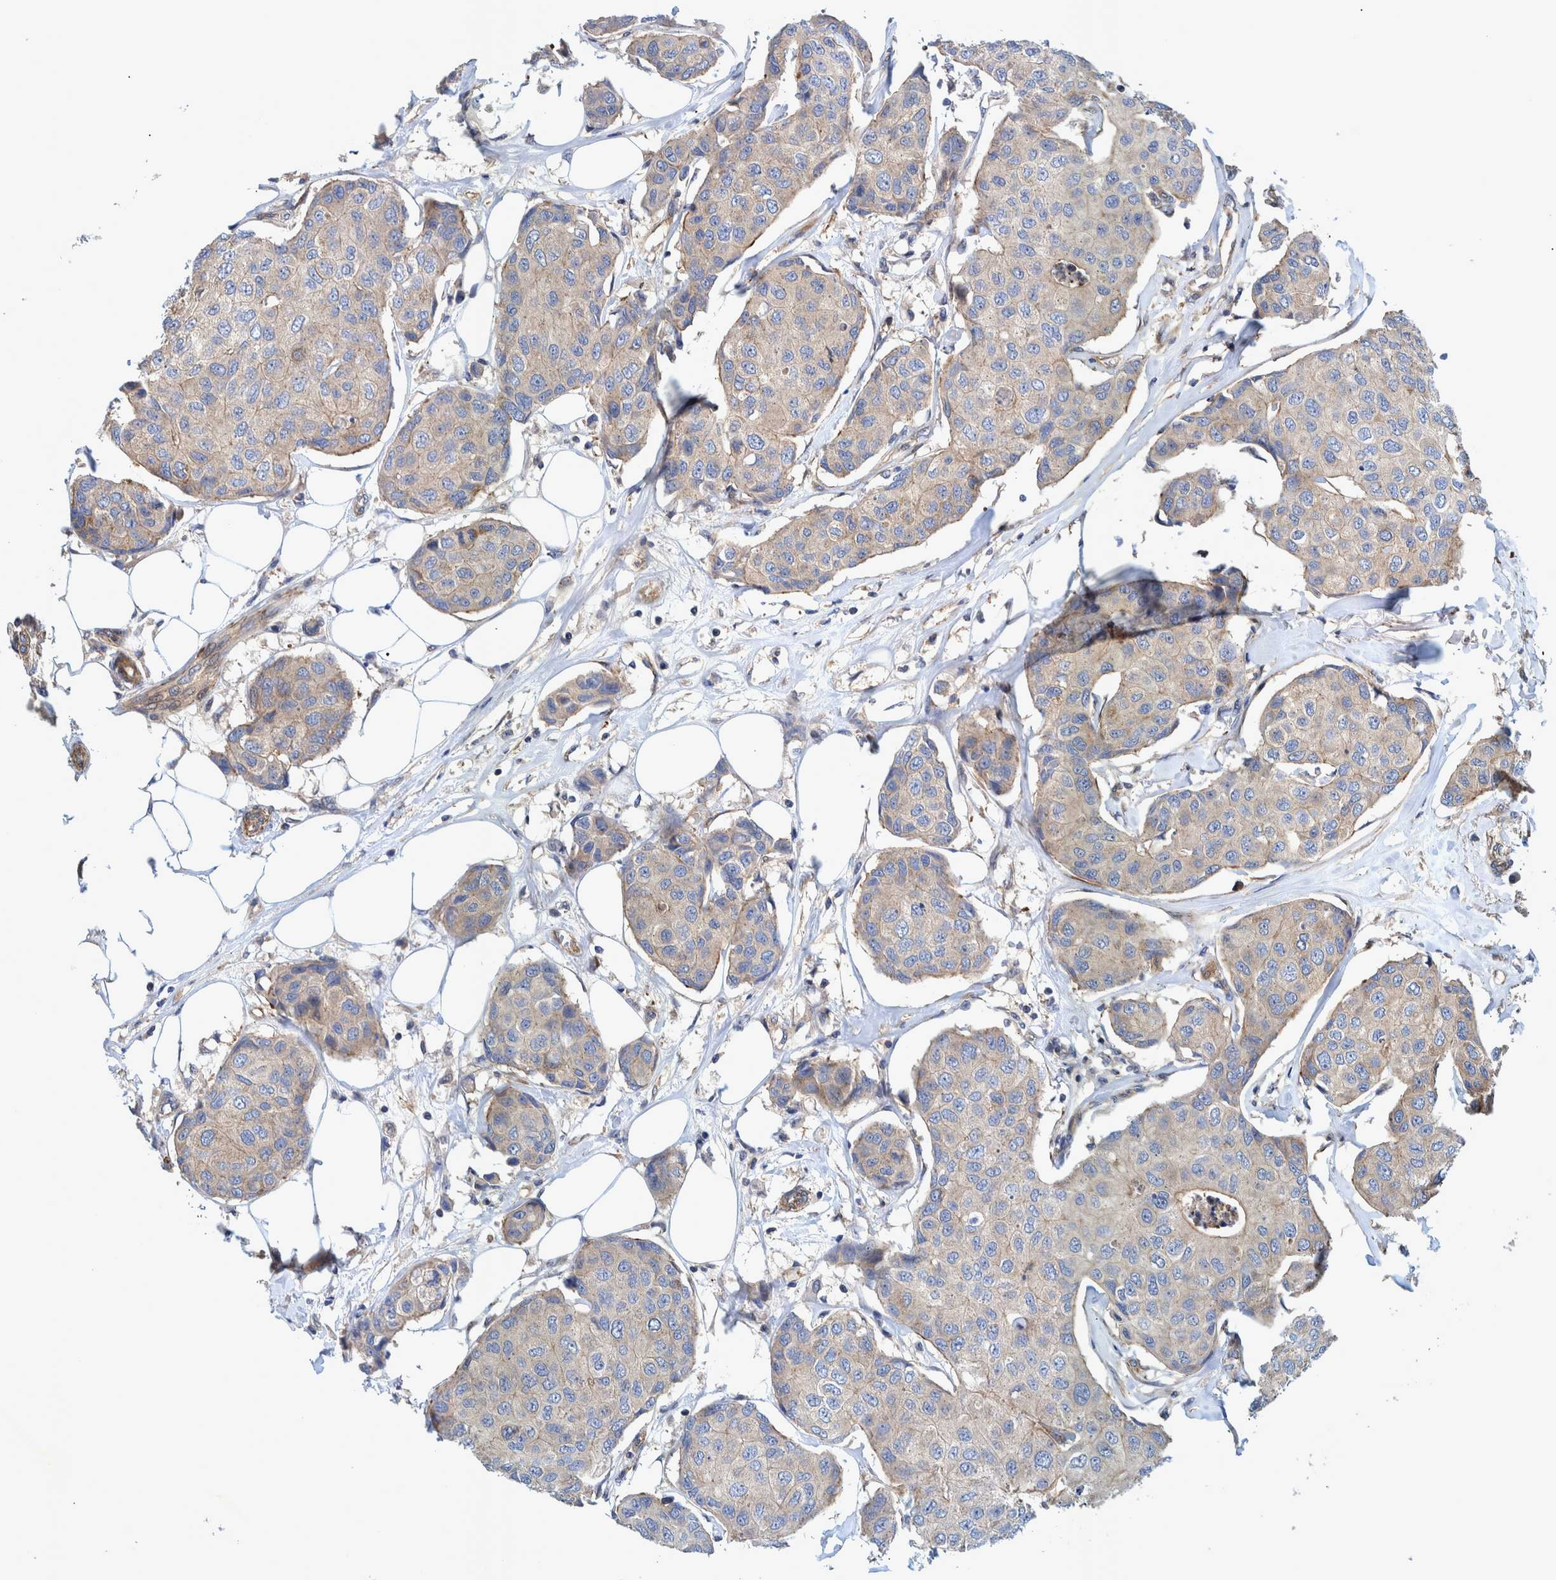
{"staining": {"intensity": "weak", "quantity": ">75%", "location": "cytoplasmic/membranous"}, "tissue": "breast cancer", "cell_type": "Tumor cells", "image_type": "cancer", "snomed": [{"axis": "morphology", "description": "Duct carcinoma"}, {"axis": "topography", "description": "Breast"}], "caption": "Protein expression analysis of breast cancer (invasive ductal carcinoma) displays weak cytoplasmic/membranous expression in approximately >75% of tumor cells. The protein is shown in brown color, while the nuclei are stained blue.", "gene": "GRPEL2", "patient": {"sex": "female", "age": 80}}